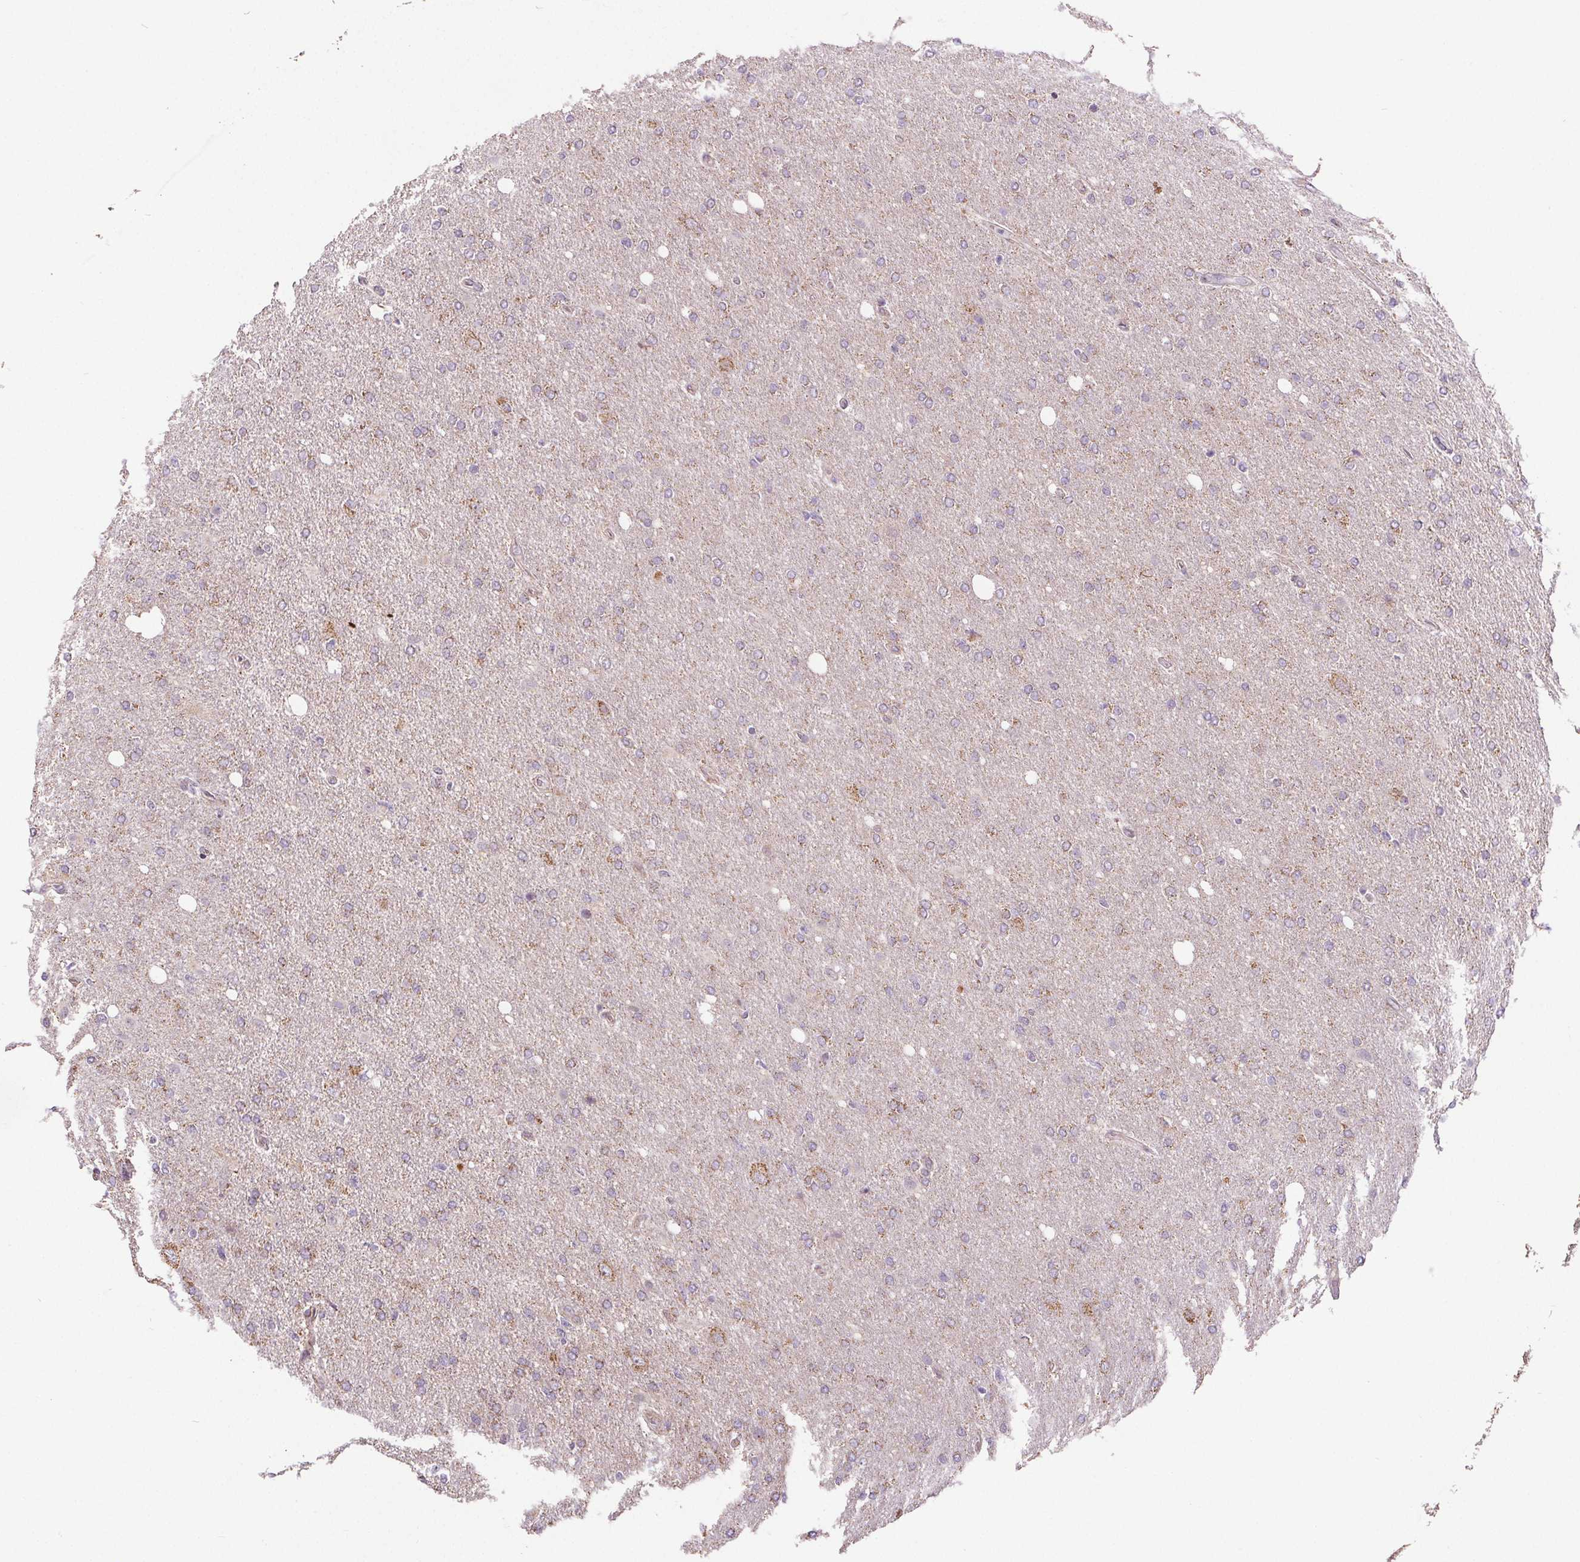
{"staining": {"intensity": "weak", "quantity": "25%-75%", "location": "cytoplasmic/membranous"}, "tissue": "glioma", "cell_type": "Tumor cells", "image_type": "cancer", "snomed": [{"axis": "morphology", "description": "Glioma, malignant, High grade"}, {"axis": "topography", "description": "Cerebral cortex"}], "caption": "Glioma stained with a protein marker displays weak staining in tumor cells.", "gene": "SUCLA2", "patient": {"sex": "male", "age": 70}}